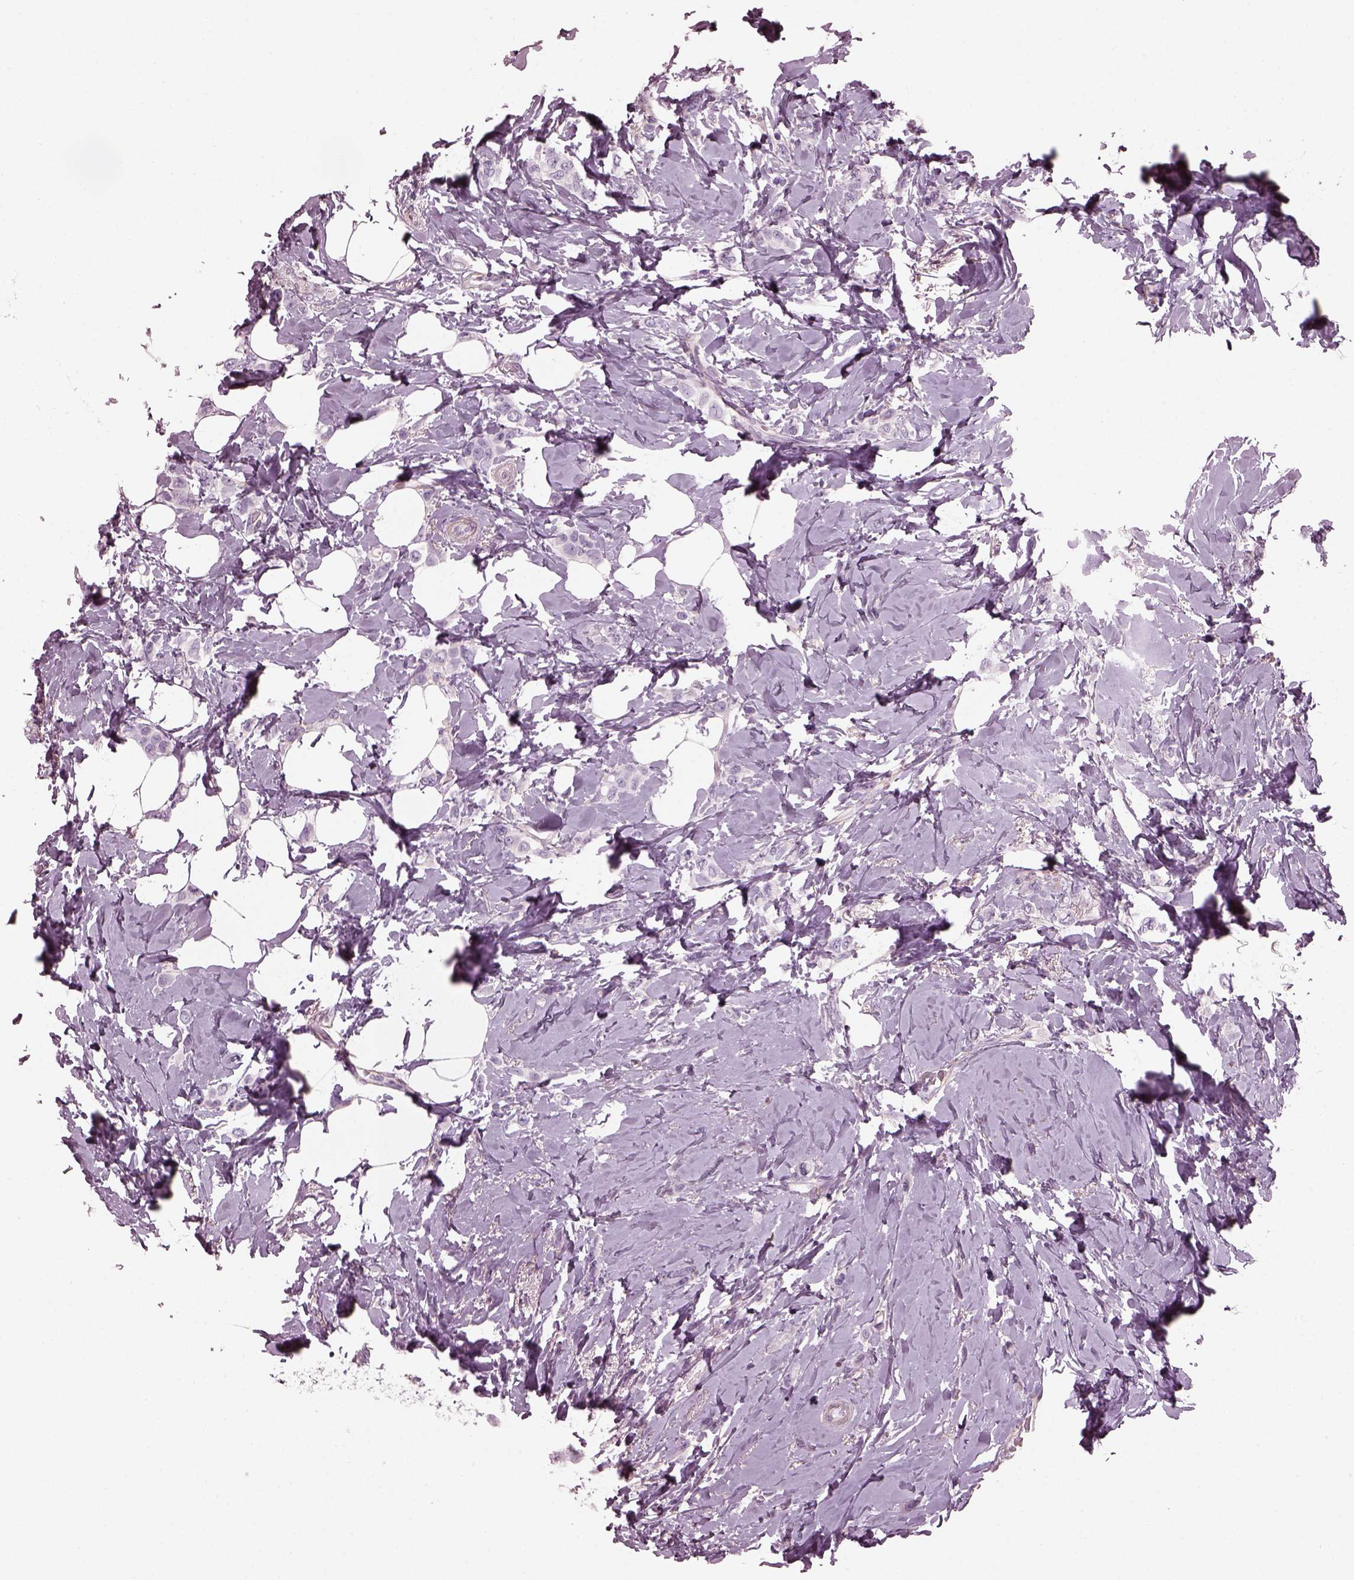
{"staining": {"intensity": "negative", "quantity": "none", "location": "none"}, "tissue": "breast cancer", "cell_type": "Tumor cells", "image_type": "cancer", "snomed": [{"axis": "morphology", "description": "Lobular carcinoma"}, {"axis": "topography", "description": "Breast"}], "caption": "This is an immunohistochemistry photomicrograph of lobular carcinoma (breast). There is no positivity in tumor cells.", "gene": "BFSP1", "patient": {"sex": "female", "age": 66}}